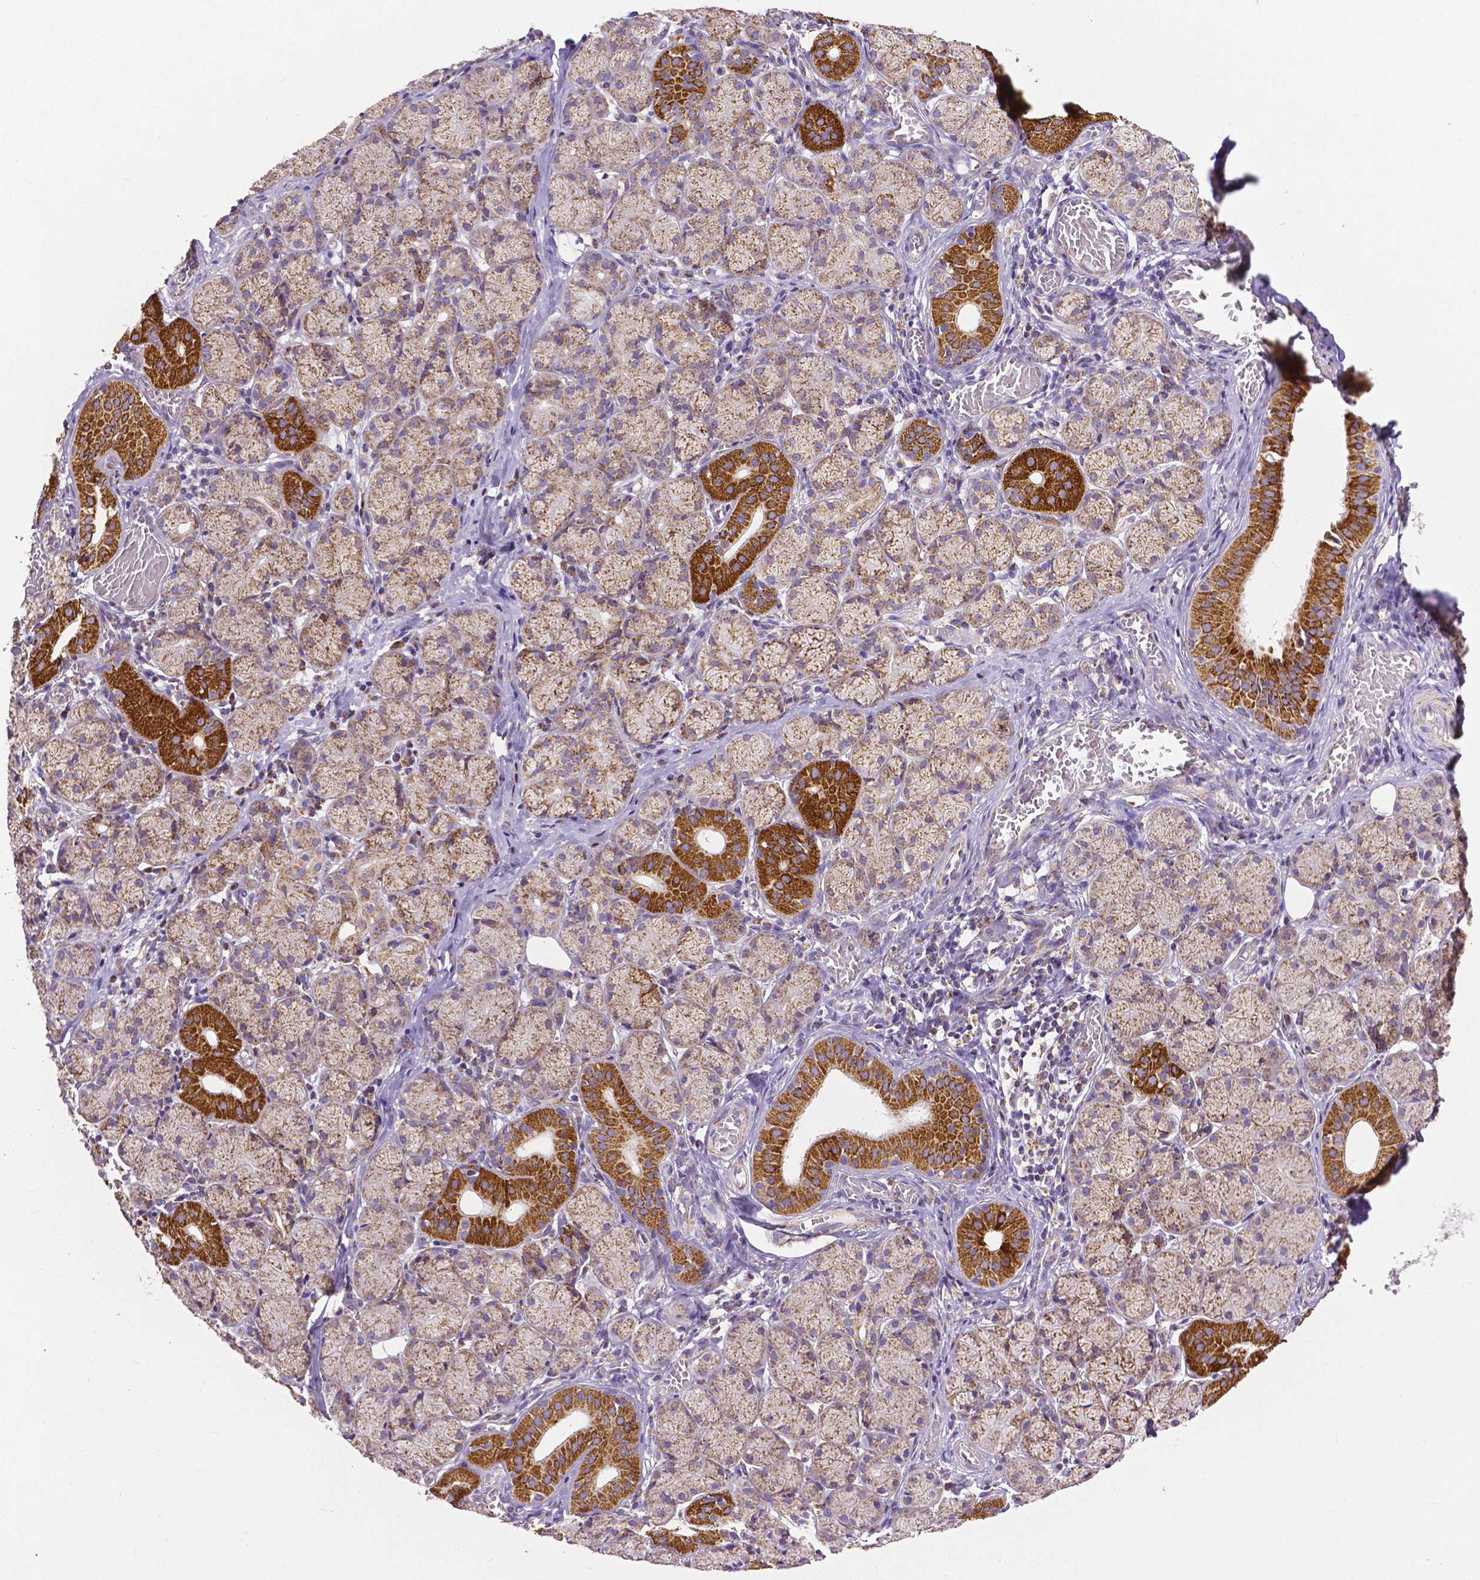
{"staining": {"intensity": "strong", "quantity": "25%-75%", "location": "cytoplasmic/membranous"}, "tissue": "salivary gland", "cell_type": "Glandular cells", "image_type": "normal", "snomed": [{"axis": "morphology", "description": "Normal tissue, NOS"}, {"axis": "topography", "description": "Salivary gland"}, {"axis": "topography", "description": "Peripheral nerve tissue"}], "caption": "The immunohistochemical stain highlights strong cytoplasmic/membranous expression in glandular cells of benign salivary gland.", "gene": "MACC1", "patient": {"sex": "female", "age": 24}}